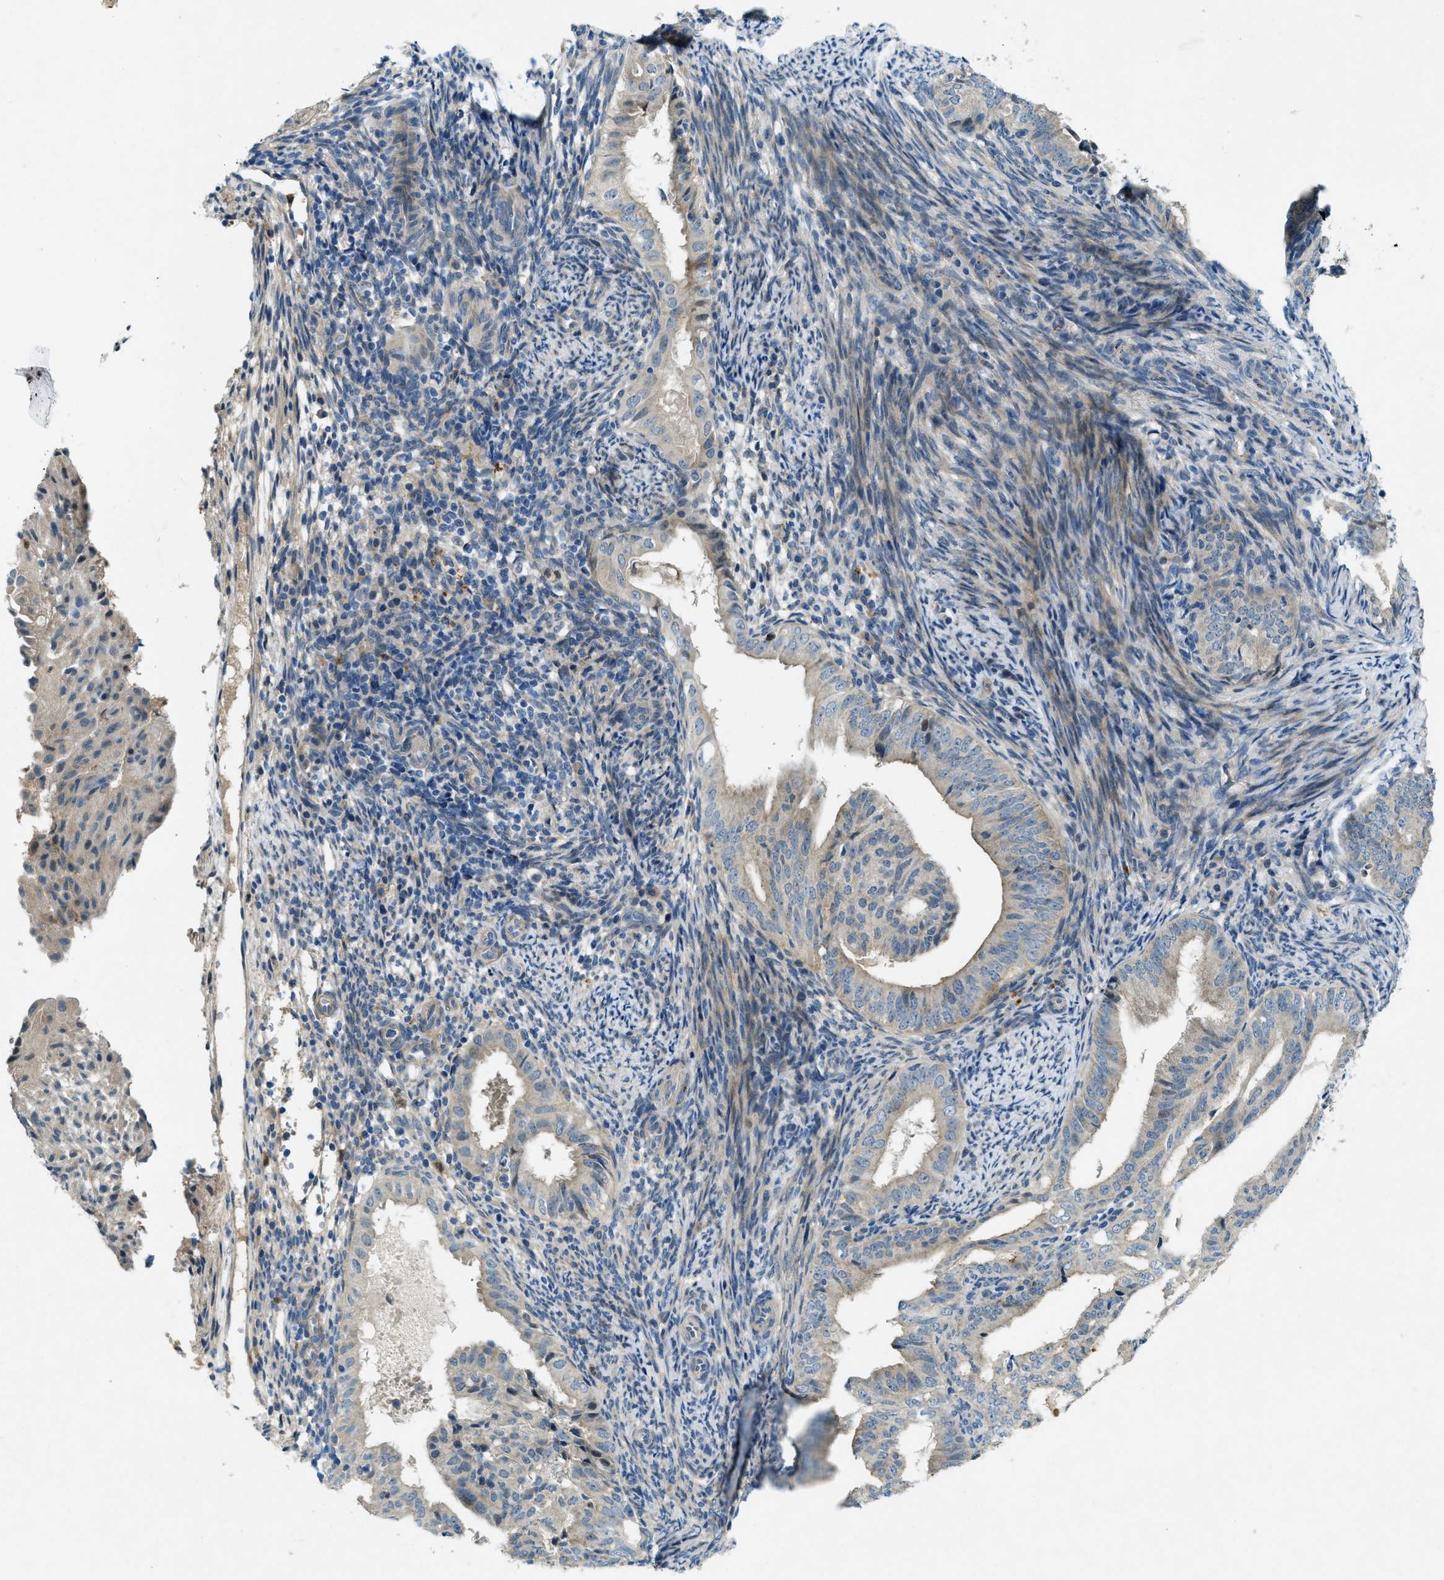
{"staining": {"intensity": "negative", "quantity": "none", "location": "none"}, "tissue": "endometrial cancer", "cell_type": "Tumor cells", "image_type": "cancer", "snomed": [{"axis": "morphology", "description": "Adenocarcinoma, NOS"}, {"axis": "topography", "description": "Endometrium"}], "caption": "There is no significant positivity in tumor cells of adenocarcinoma (endometrial). Brightfield microscopy of immunohistochemistry (IHC) stained with DAB (brown) and hematoxylin (blue), captured at high magnification.", "gene": "SNX14", "patient": {"sex": "female", "age": 58}}